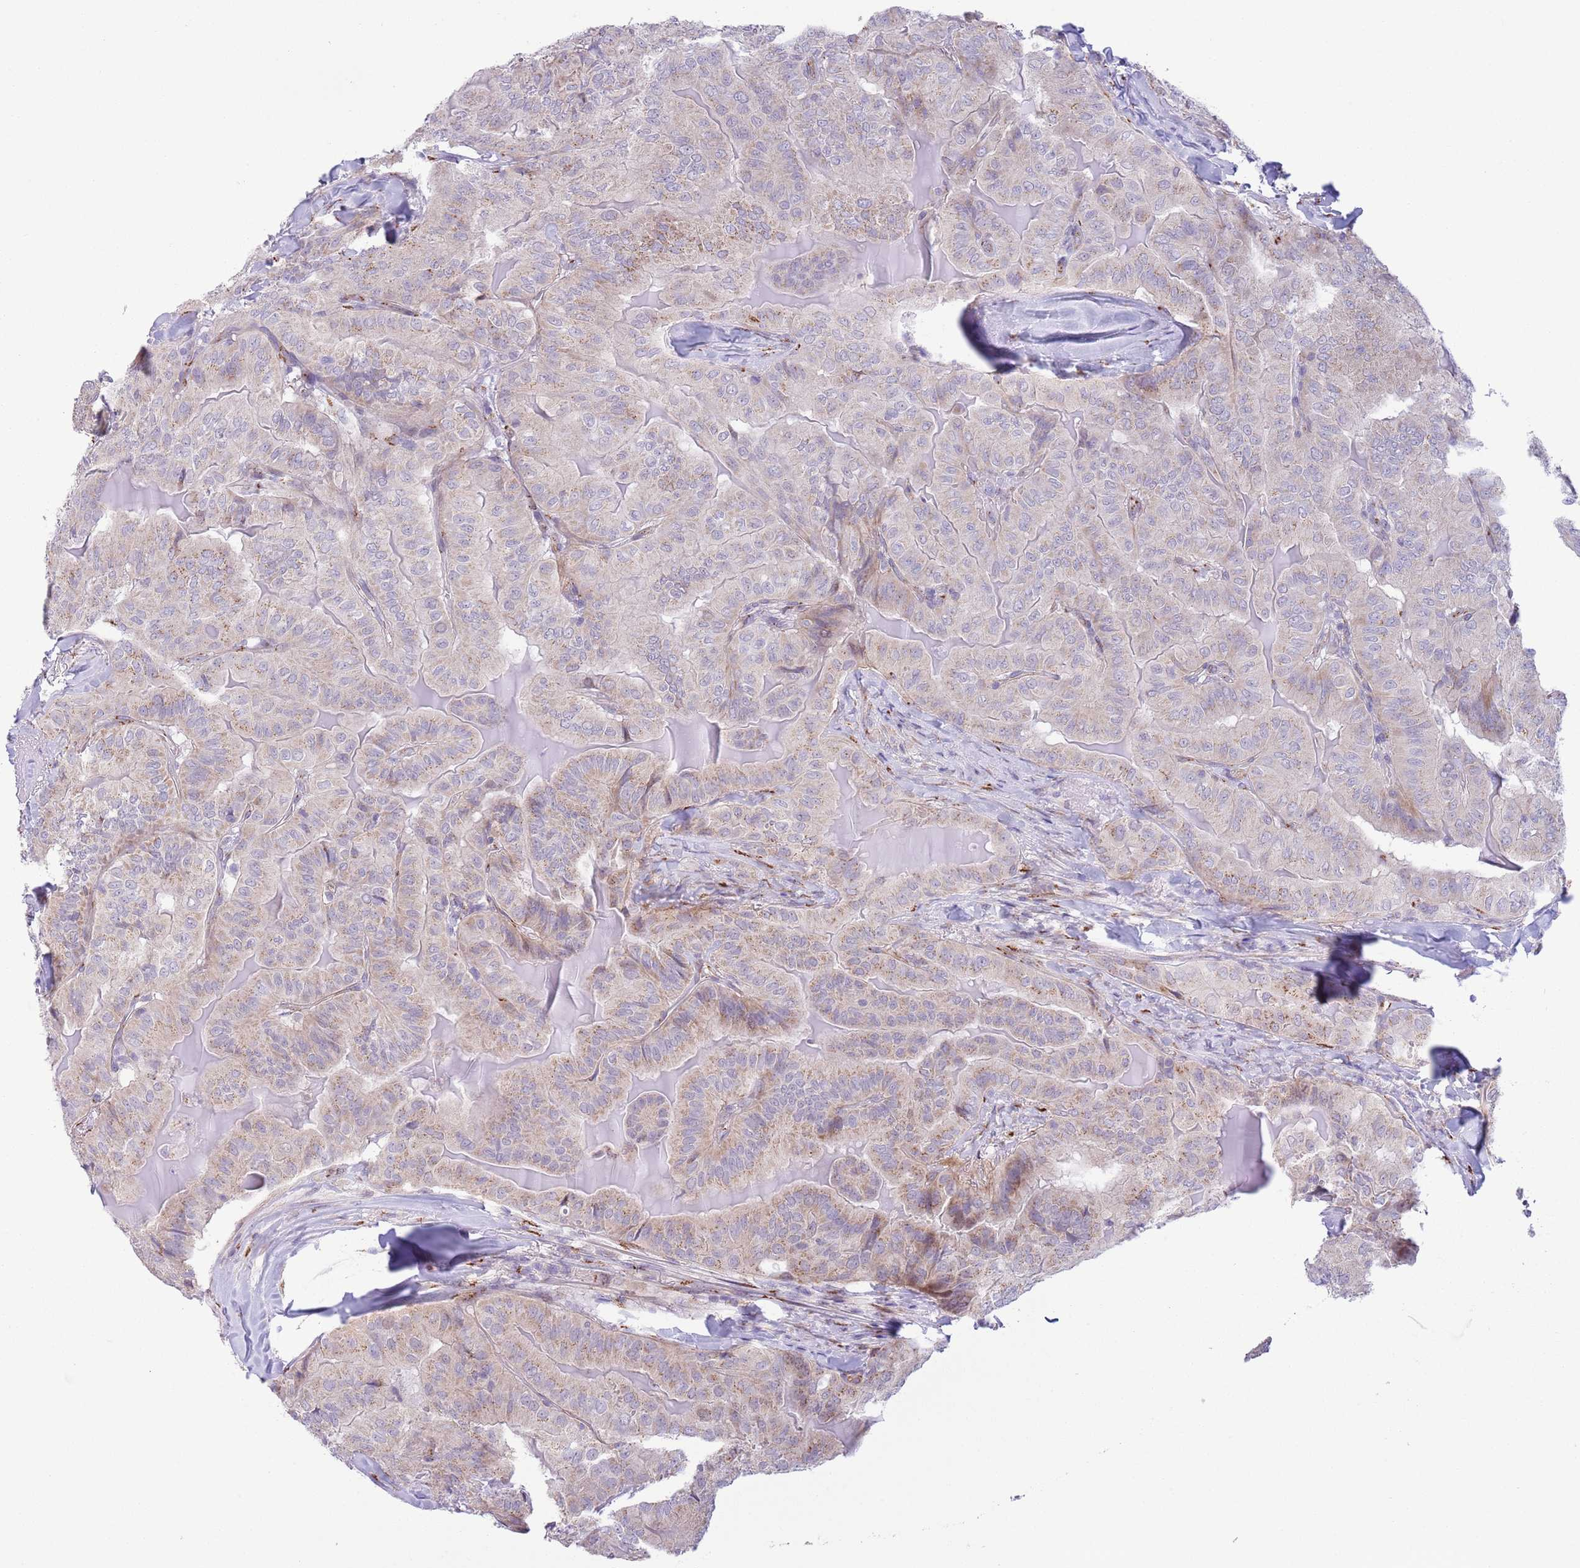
{"staining": {"intensity": "weak", "quantity": "25%-75%", "location": "cytoplasmic/membranous"}, "tissue": "thyroid cancer", "cell_type": "Tumor cells", "image_type": "cancer", "snomed": [{"axis": "morphology", "description": "Papillary adenocarcinoma, NOS"}, {"axis": "topography", "description": "Thyroid gland"}], "caption": "Protein analysis of thyroid cancer tissue displays weak cytoplasmic/membranous staining in approximately 25%-75% of tumor cells.", "gene": "C20orf96", "patient": {"sex": "female", "age": 68}}